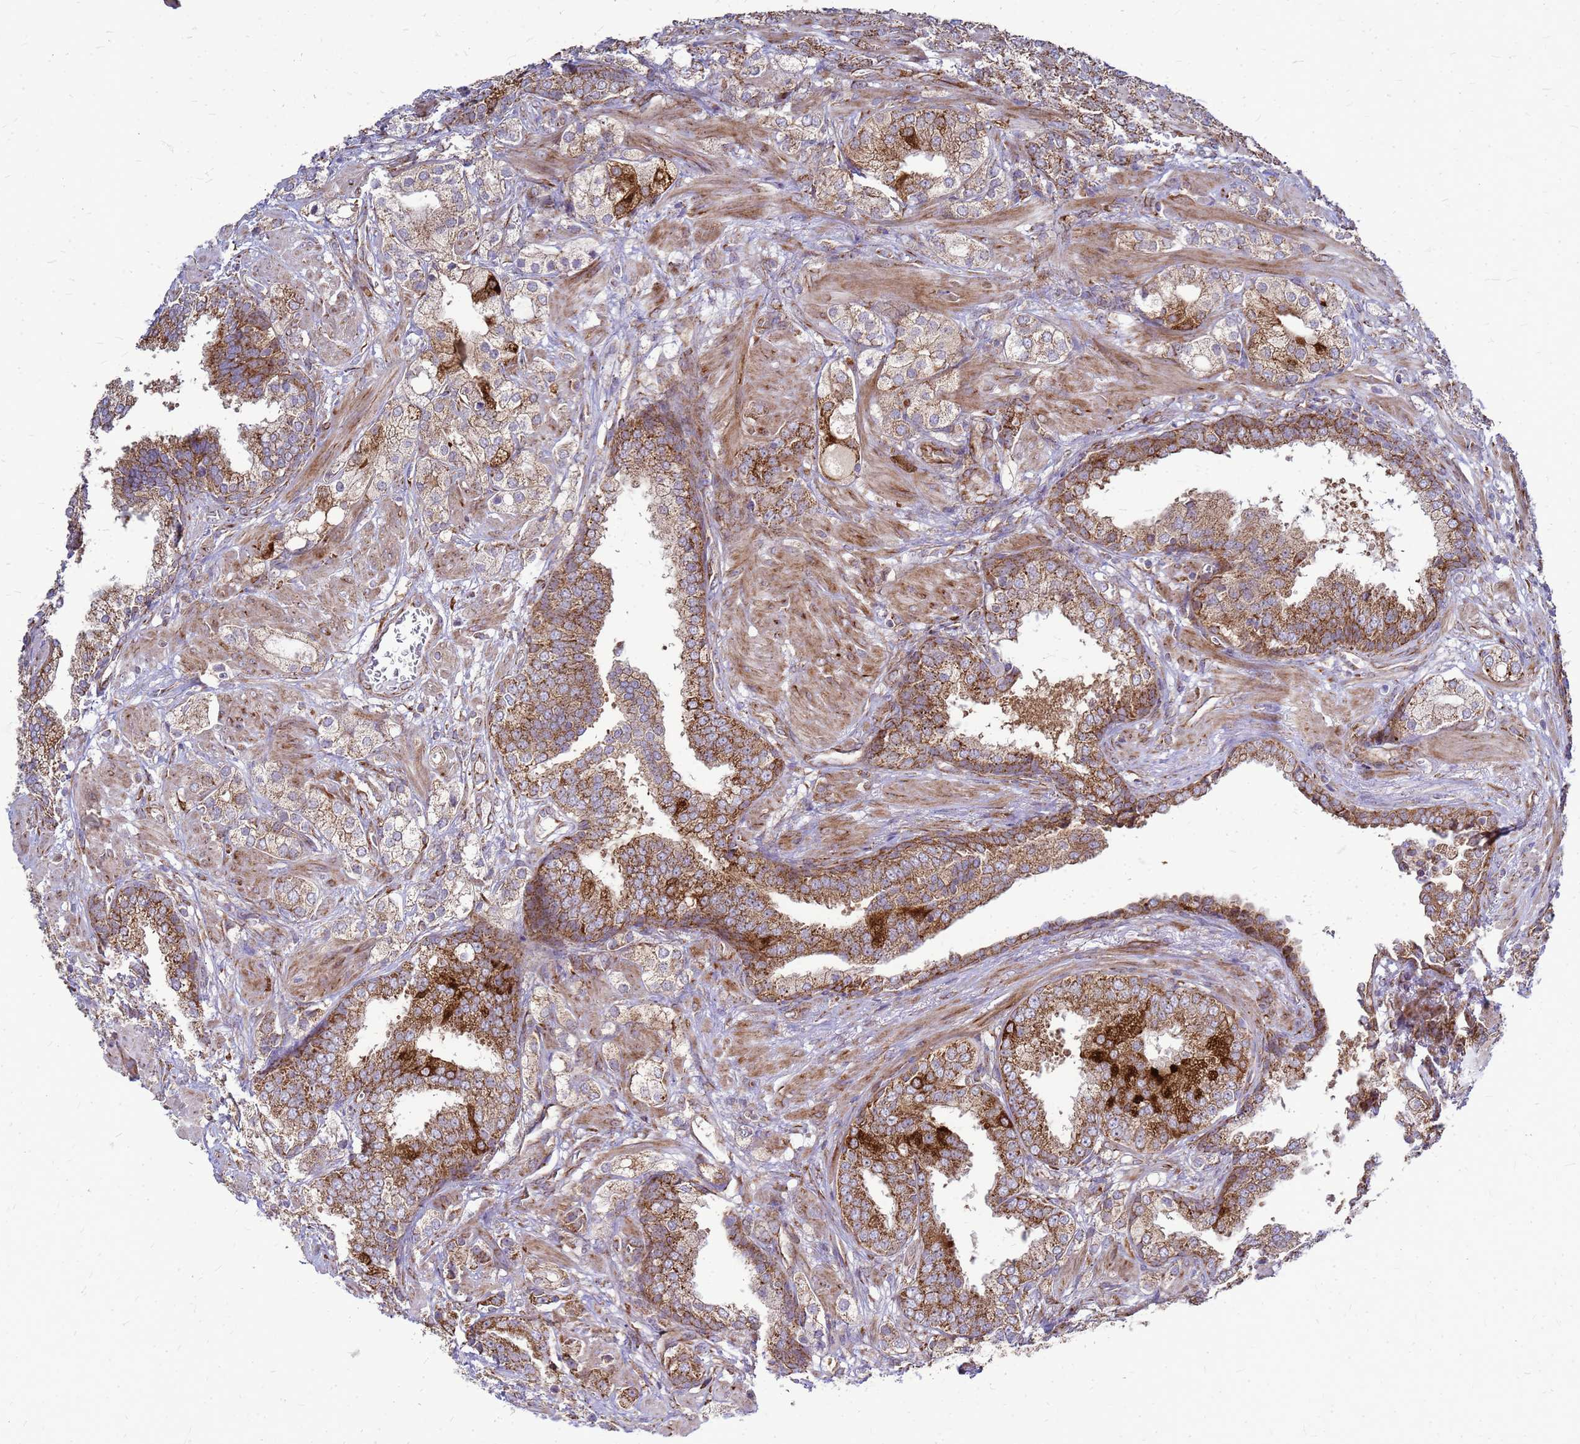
{"staining": {"intensity": "moderate", "quantity": ">75%", "location": "cytoplasmic/membranous"}, "tissue": "prostate cancer", "cell_type": "Tumor cells", "image_type": "cancer", "snomed": [{"axis": "morphology", "description": "Adenocarcinoma, High grade"}, {"axis": "topography", "description": "Prostate"}], "caption": "High-grade adenocarcinoma (prostate) stained with a protein marker shows moderate staining in tumor cells.", "gene": "FSTL4", "patient": {"sex": "male", "age": 50}}